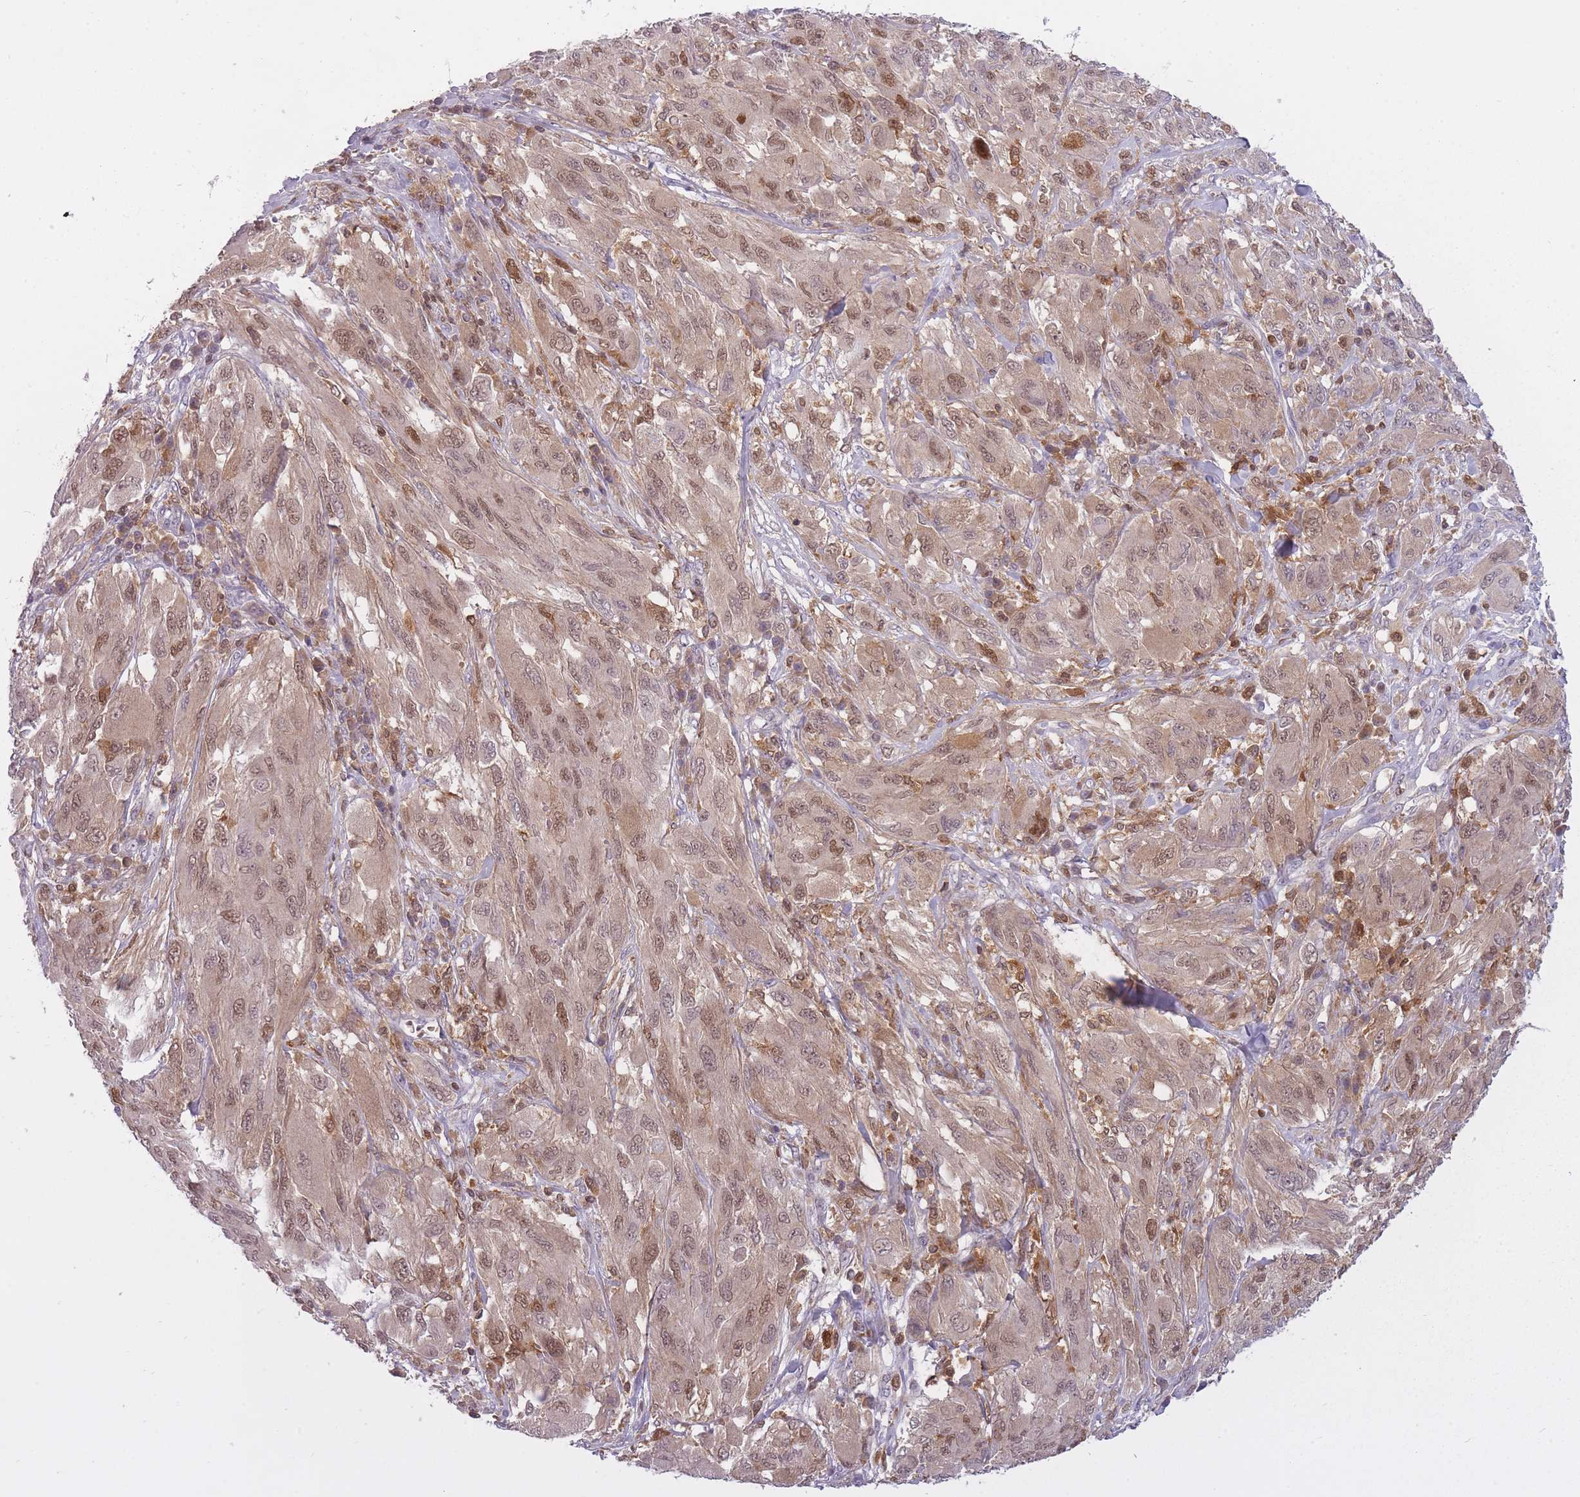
{"staining": {"intensity": "moderate", "quantity": ">75%", "location": "cytoplasmic/membranous,nuclear"}, "tissue": "melanoma", "cell_type": "Tumor cells", "image_type": "cancer", "snomed": [{"axis": "morphology", "description": "Malignant melanoma, NOS"}, {"axis": "topography", "description": "Skin"}], "caption": "Immunohistochemical staining of human melanoma reveals medium levels of moderate cytoplasmic/membranous and nuclear protein expression in about >75% of tumor cells. (brown staining indicates protein expression, while blue staining denotes nuclei).", "gene": "CXorf38", "patient": {"sex": "female", "age": 91}}